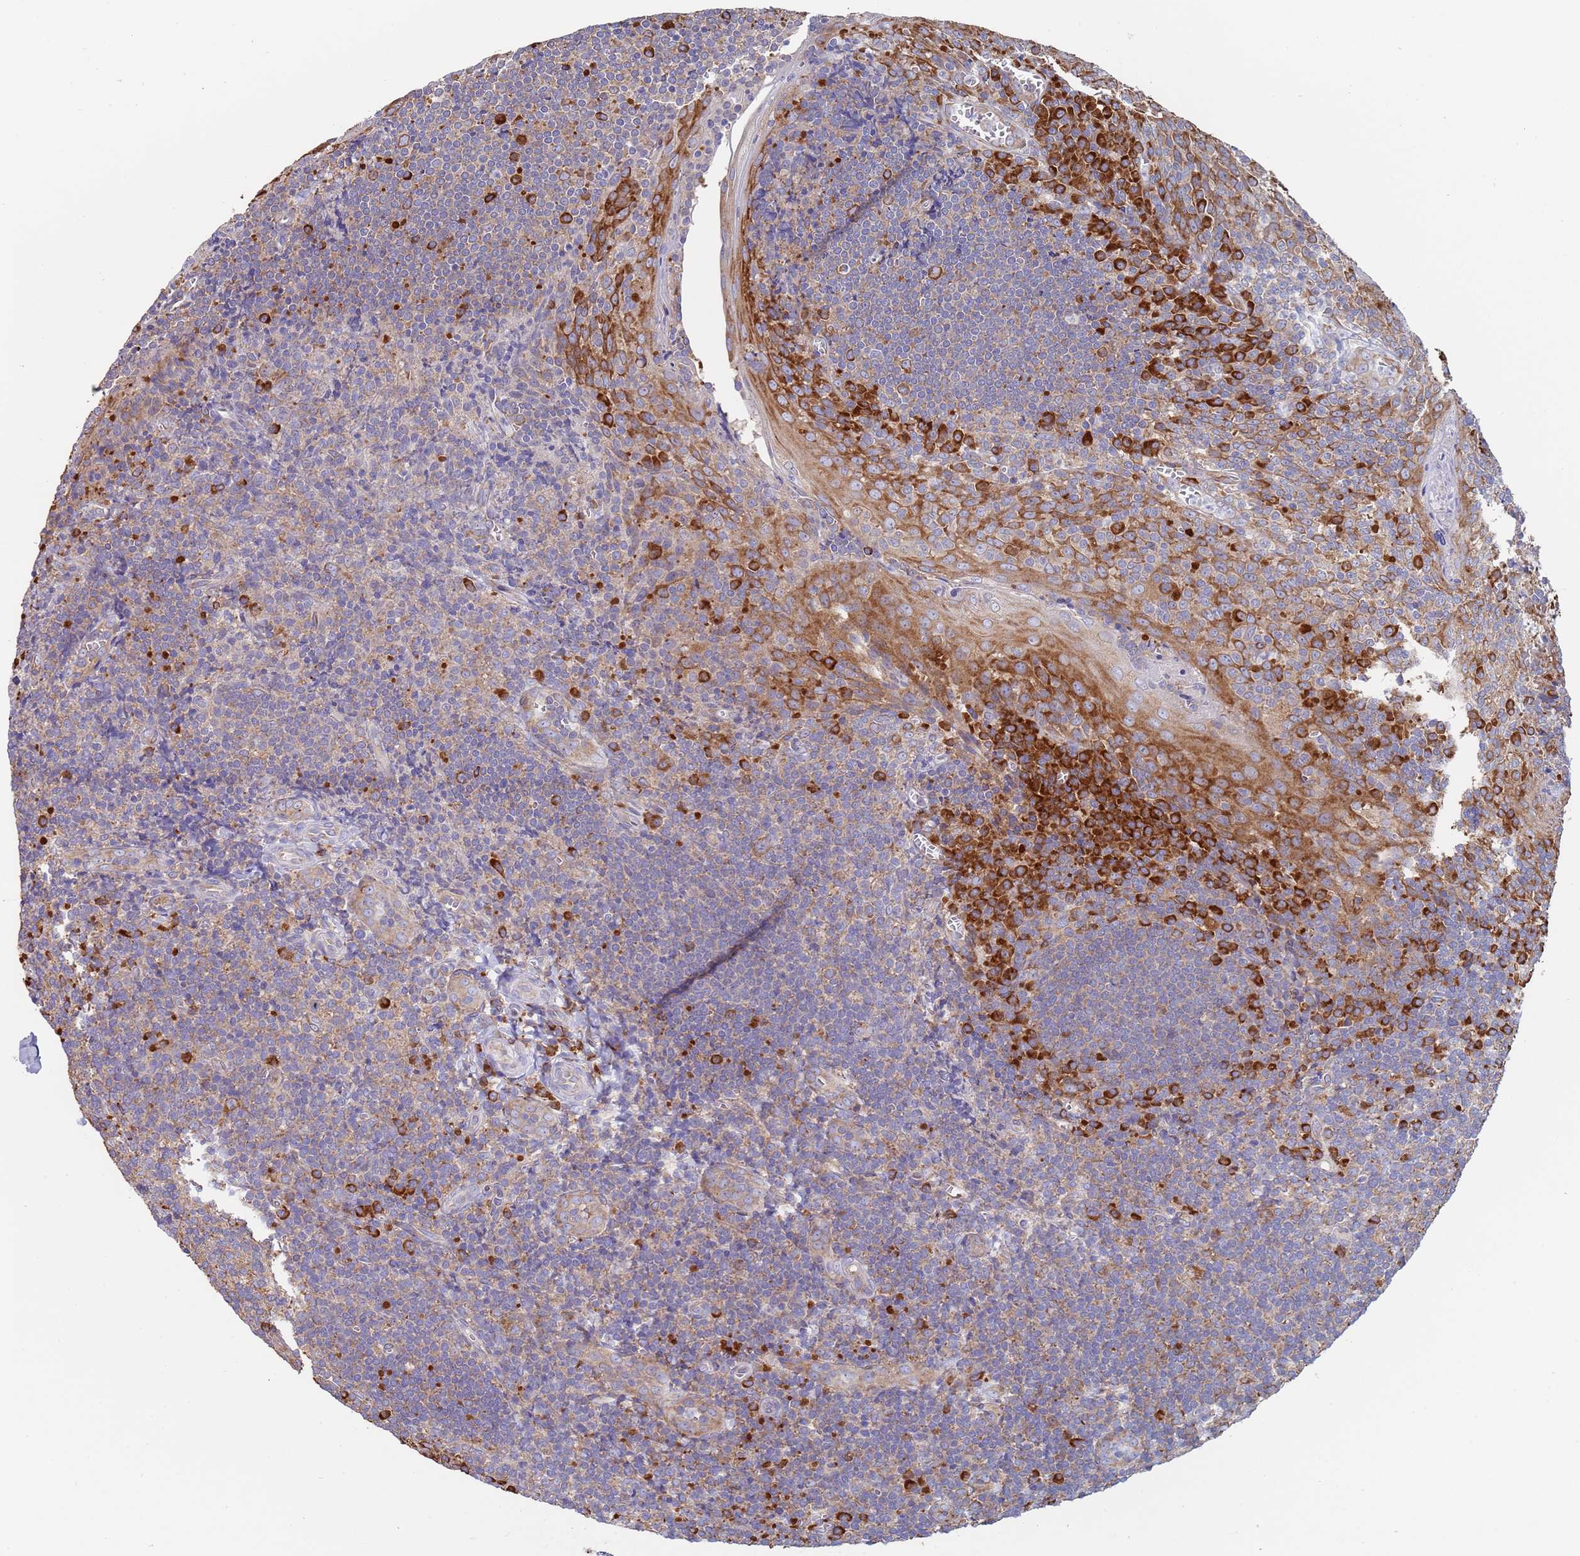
{"staining": {"intensity": "moderate", "quantity": "25%-75%", "location": "cytoplasmic/membranous"}, "tissue": "tonsil", "cell_type": "Germinal center cells", "image_type": "normal", "snomed": [{"axis": "morphology", "description": "Normal tissue, NOS"}, {"axis": "topography", "description": "Tonsil"}], "caption": "Tonsil stained with immunohistochemistry (IHC) reveals moderate cytoplasmic/membranous staining in approximately 25%-75% of germinal center cells. The staining was performed using DAB (3,3'-diaminobenzidine), with brown indicating positive protein expression. Nuclei are stained blue with hematoxylin.", "gene": "ENSG00000286098", "patient": {"sex": "male", "age": 27}}